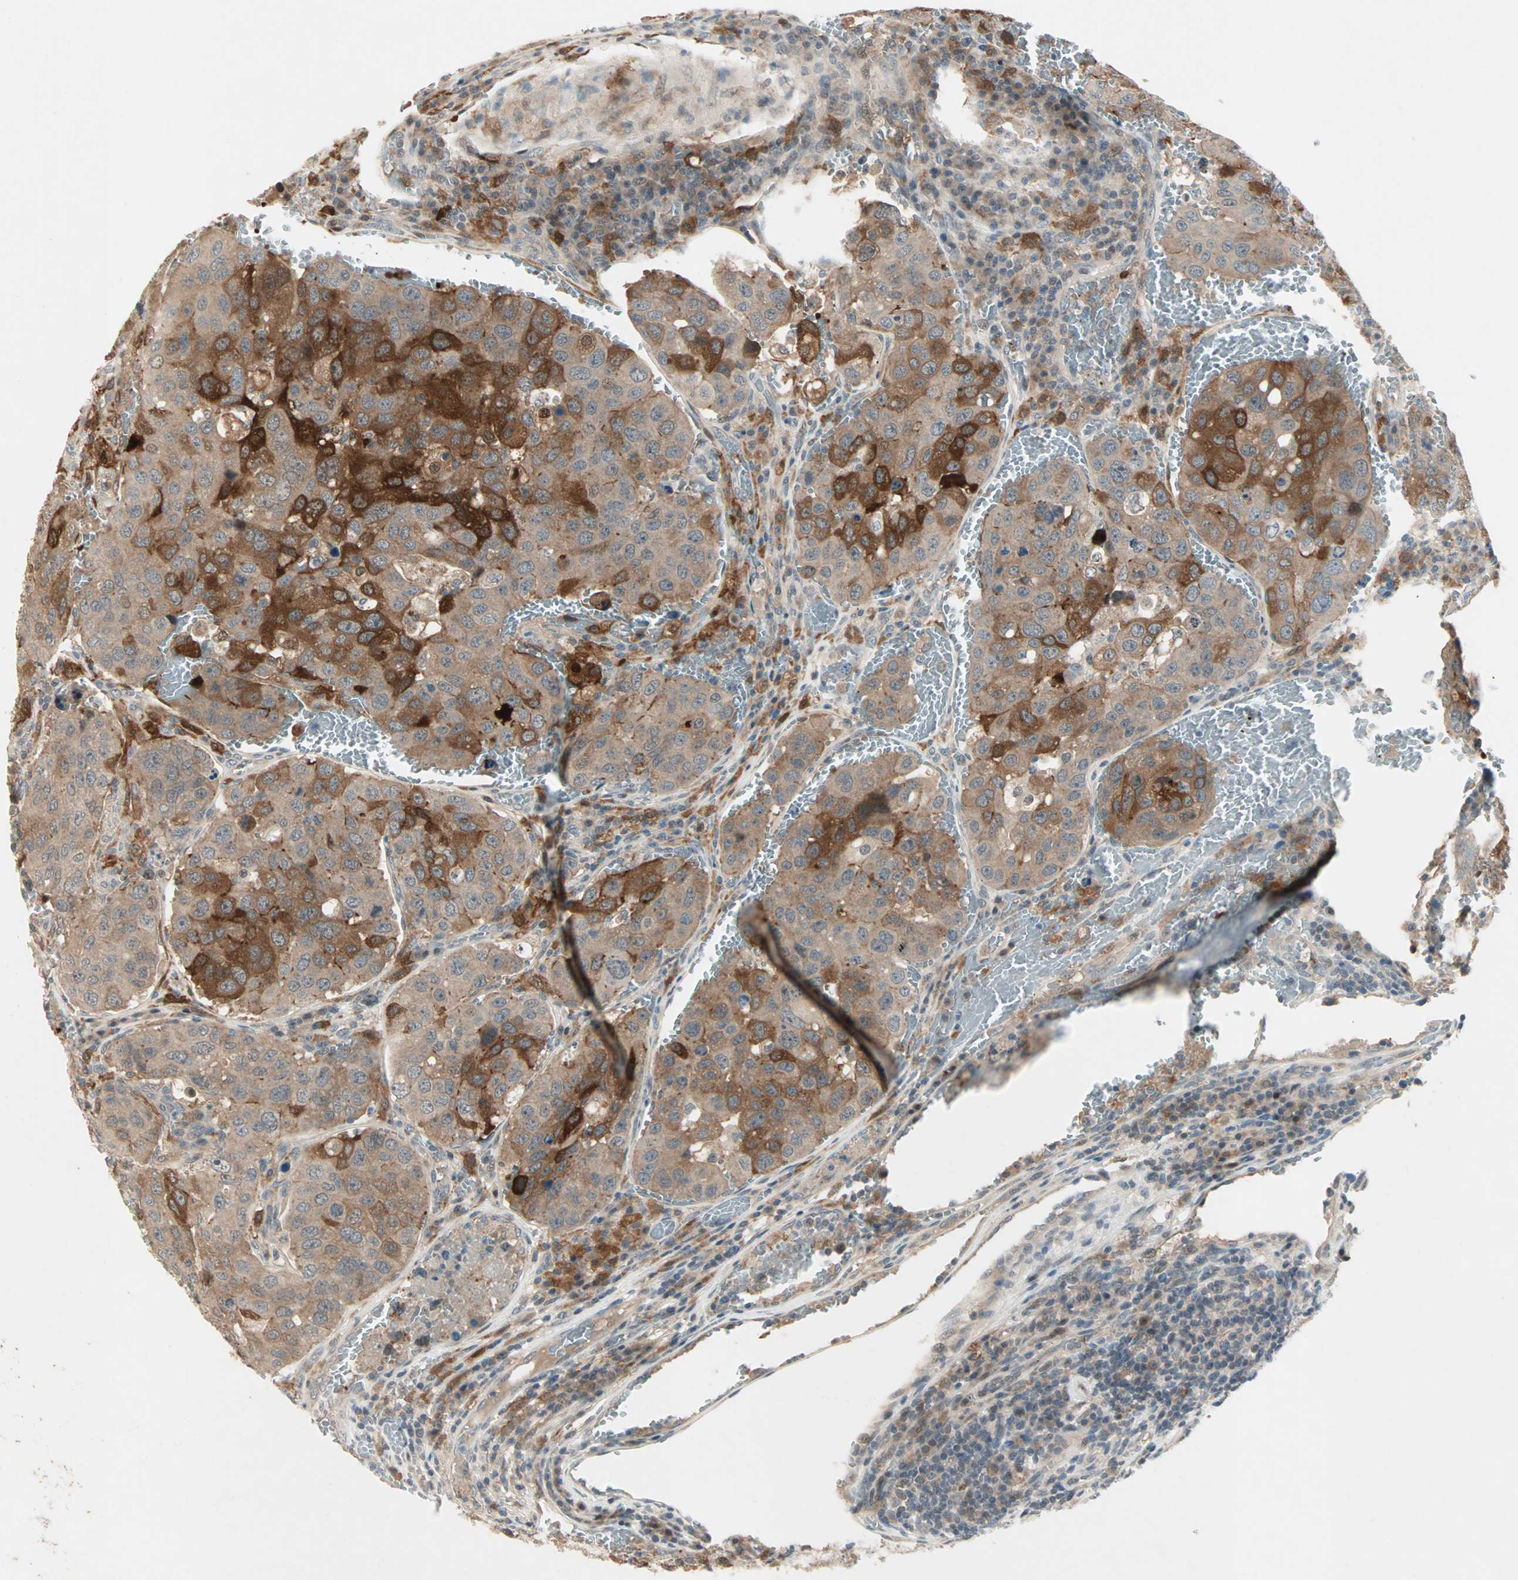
{"staining": {"intensity": "strong", "quantity": ">75%", "location": "cytoplasmic/membranous"}, "tissue": "urothelial cancer", "cell_type": "Tumor cells", "image_type": "cancer", "snomed": [{"axis": "morphology", "description": "Urothelial carcinoma, High grade"}, {"axis": "topography", "description": "Lymph node"}, {"axis": "topography", "description": "Urinary bladder"}], "caption": "Approximately >75% of tumor cells in urothelial carcinoma (high-grade) demonstrate strong cytoplasmic/membranous protein expression as visualized by brown immunohistochemical staining.", "gene": "RTL6", "patient": {"sex": "male", "age": 51}}